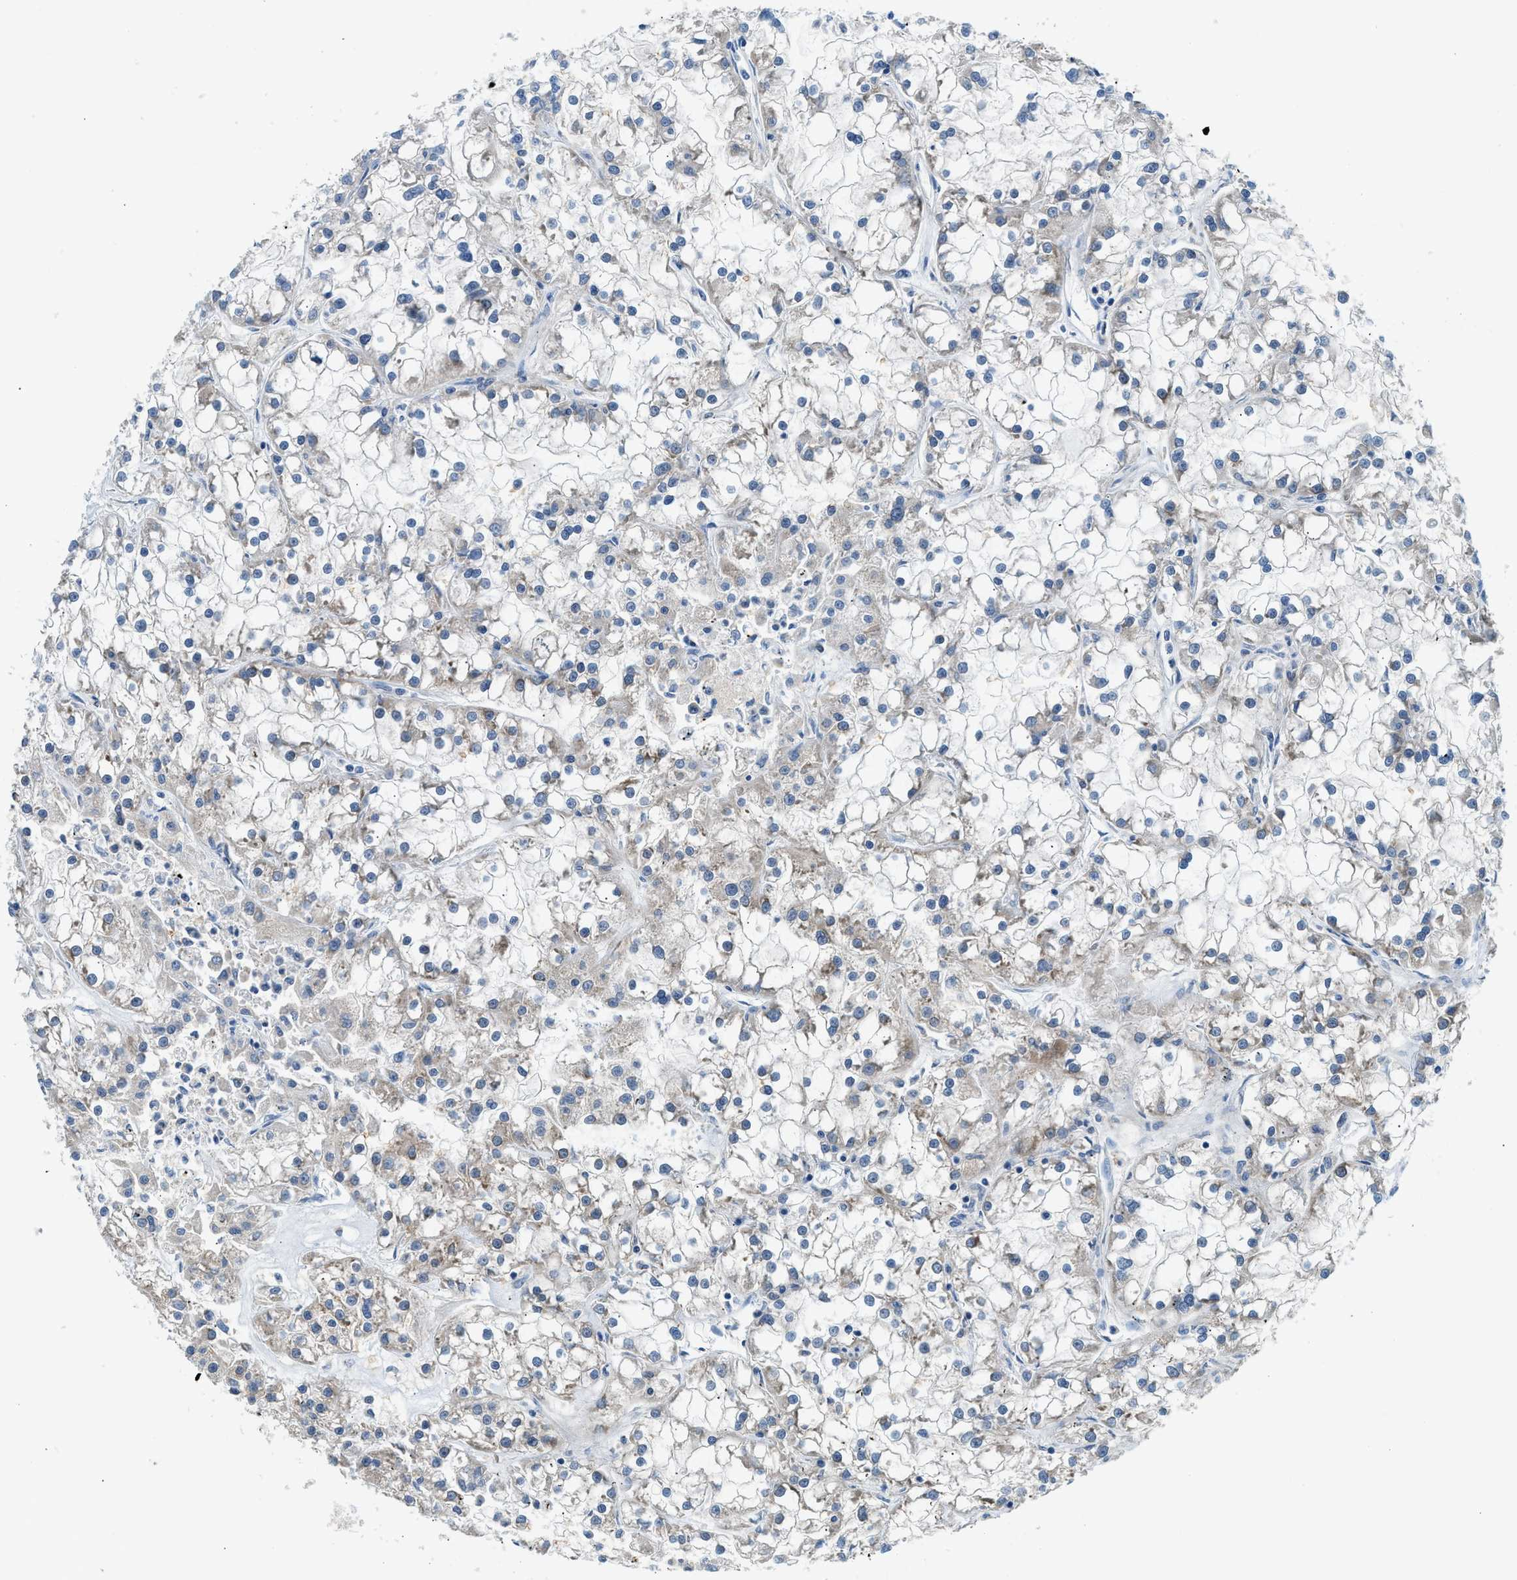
{"staining": {"intensity": "weak", "quantity": "<25%", "location": "cytoplasmic/membranous"}, "tissue": "renal cancer", "cell_type": "Tumor cells", "image_type": "cancer", "snomed": [{"axis": "morphology", "description": "Adenocarcinoma, NOS"}, {"axis": "topography", "description": "Kidney"}], "caption": "DAB immunohistochemical staining of renal adenocarcinoma reveals no significant positivity in tumor cells. Nuclei are stained in blue.", "gene": "LPIN2", "patient": {"sex": "female", "age": 52}}